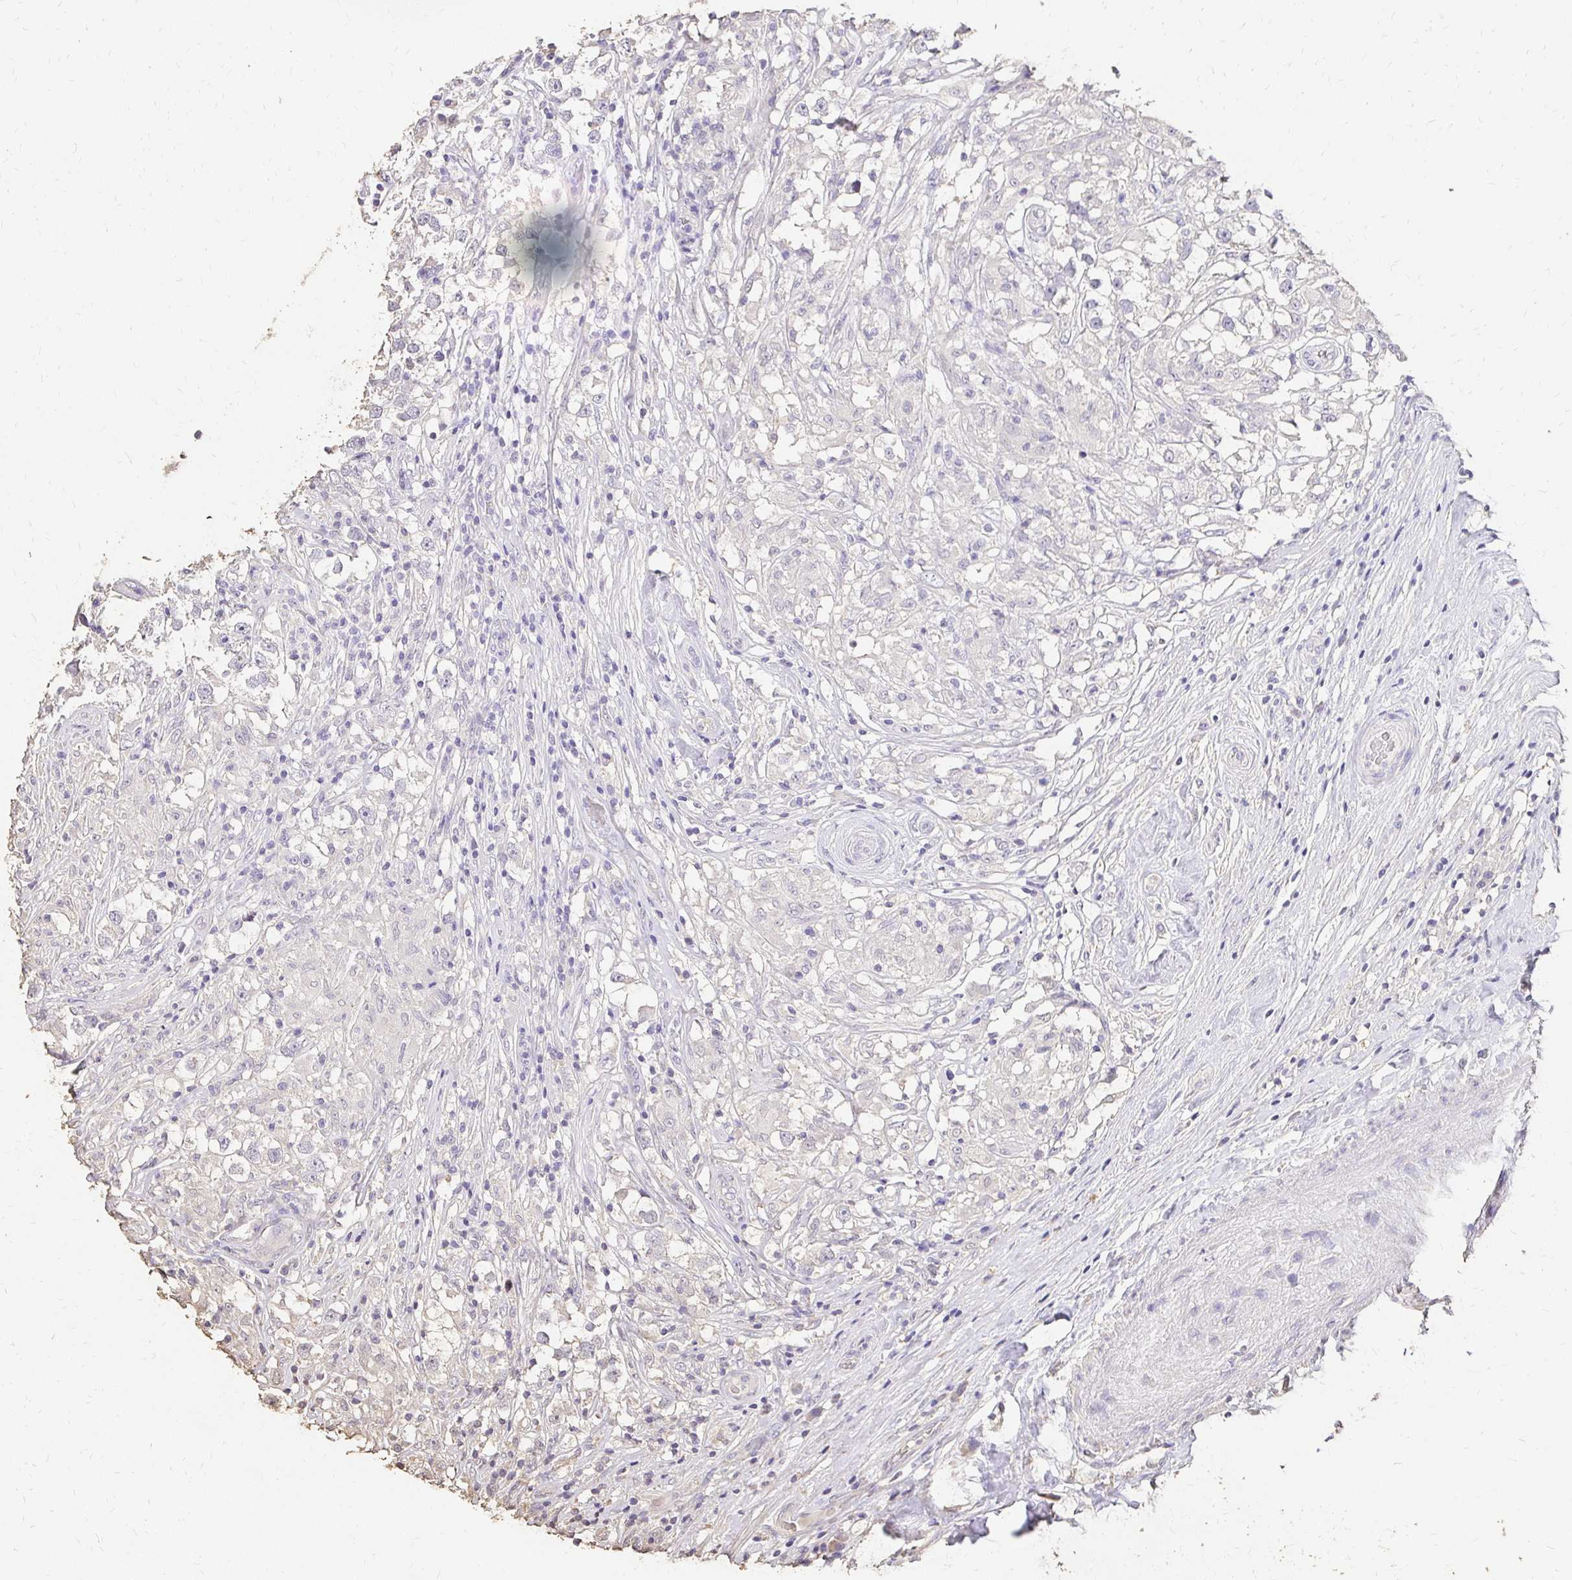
{"staining": {"intensity": "negative", "quantity": "none", "location": "none"}, "tissue": "testis cancer", "cell_type": "Tumor cells", "image_type": "cancer", "snomed": [{"axis": "morphology", "description": "Seminoma, NOS"}, {"axis": "topography", "description": "Testis"}], "caption": "This is an IHC micrograph of testis cancer. There is no positivity in tumor cells.", "gene": "UGT1A6", "patient": {"sex": "male", "age": 46}}